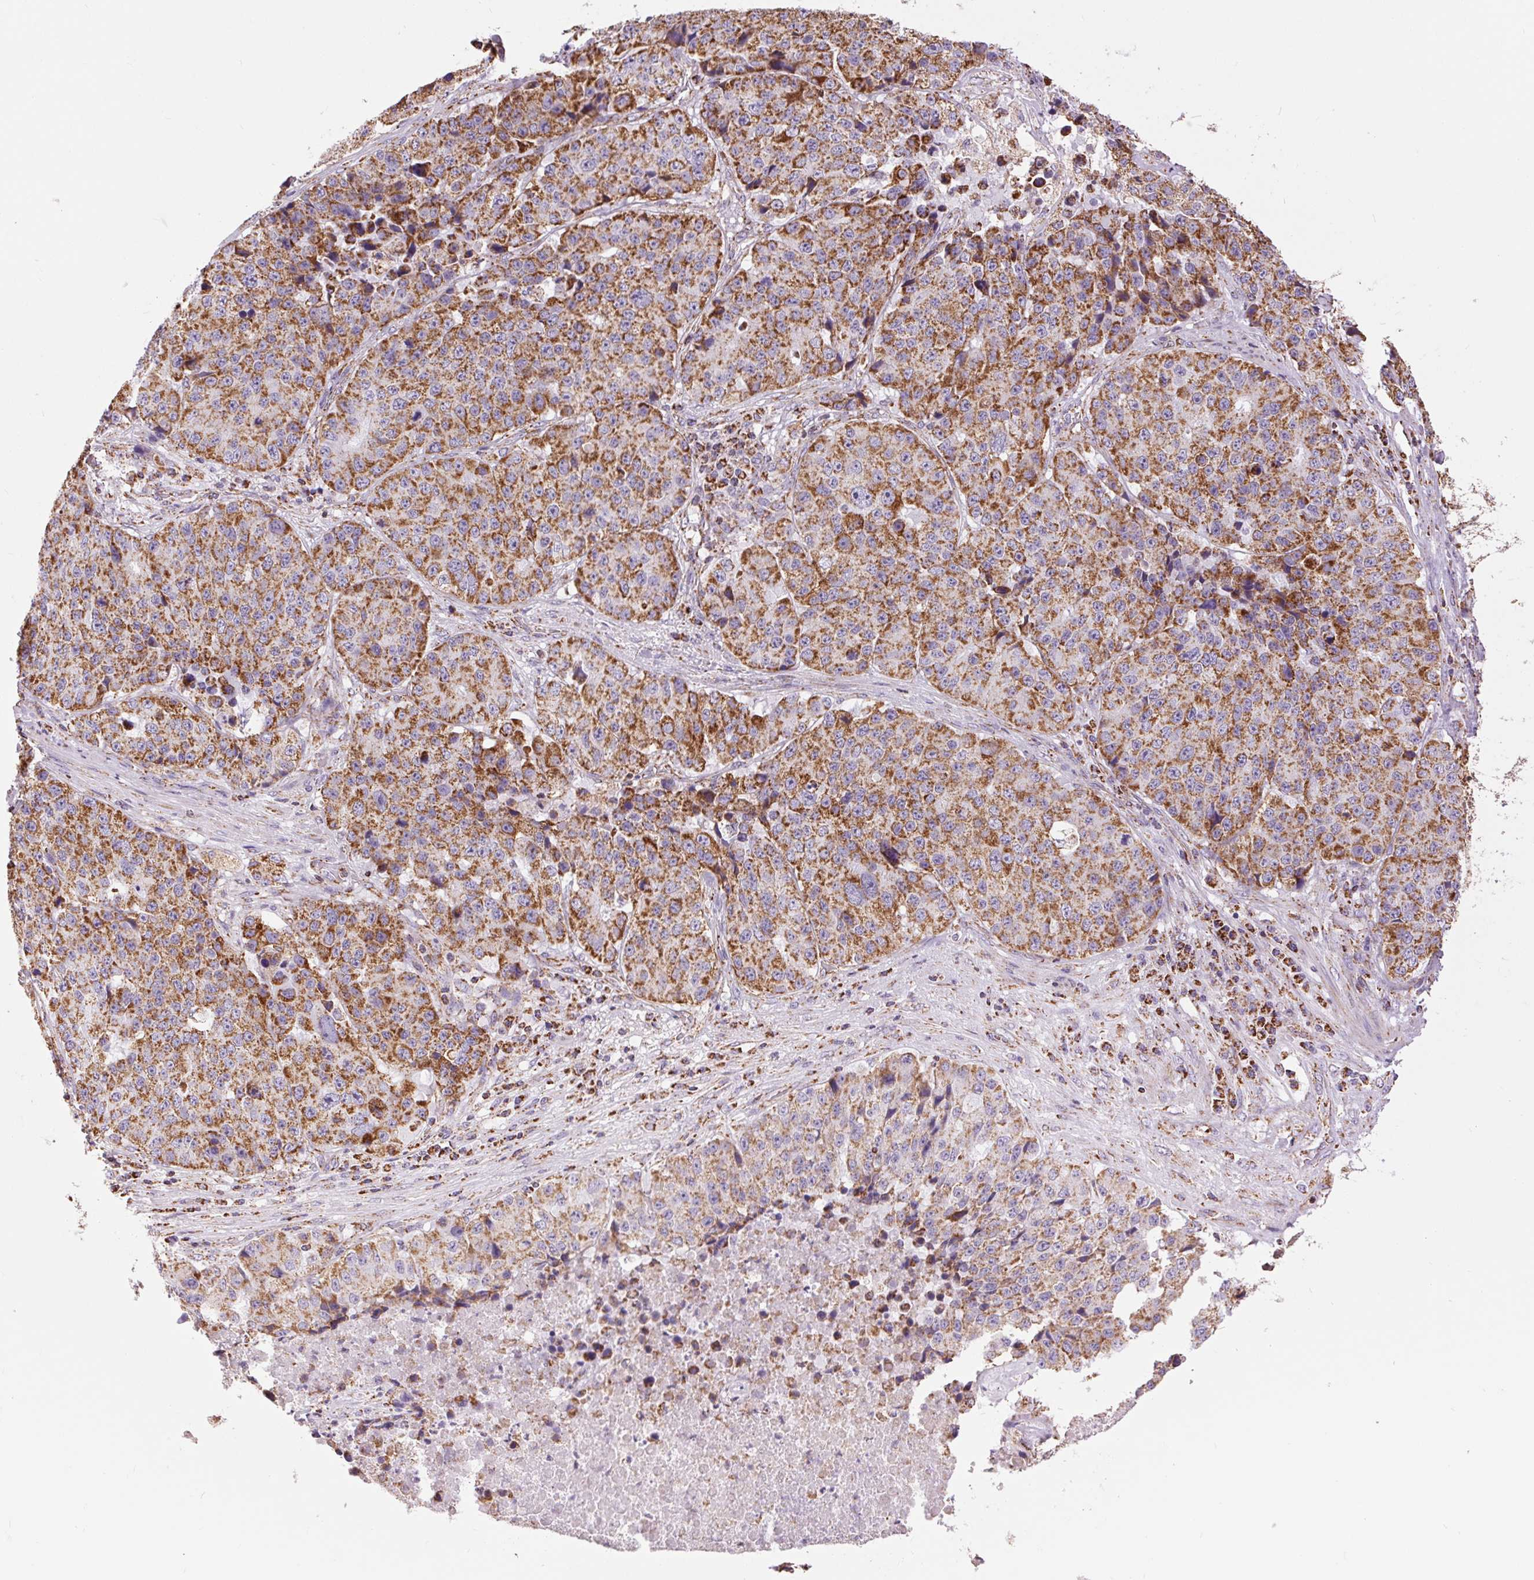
{"staining": {"intensity": "strong", "quantity": ">75%", "location": "cytoplasmic/membranous"}, "tissue": "stomach cancer", "cell_type": "Tumor cells", "image_type": "cancer", "snomed": [{"axis": "morphology", "description": "Adenocarcinoma, NOS"}, {"axis": "topography", "description": "Stomach"}], "caption": "Strong cytoplasmic/membranous positivity for a protein is present in approximately >75% of tumor cells of stomach cancer using IHC.", "gene": "ATP5PB", "patient": {"sex": "male", "age": 71}}